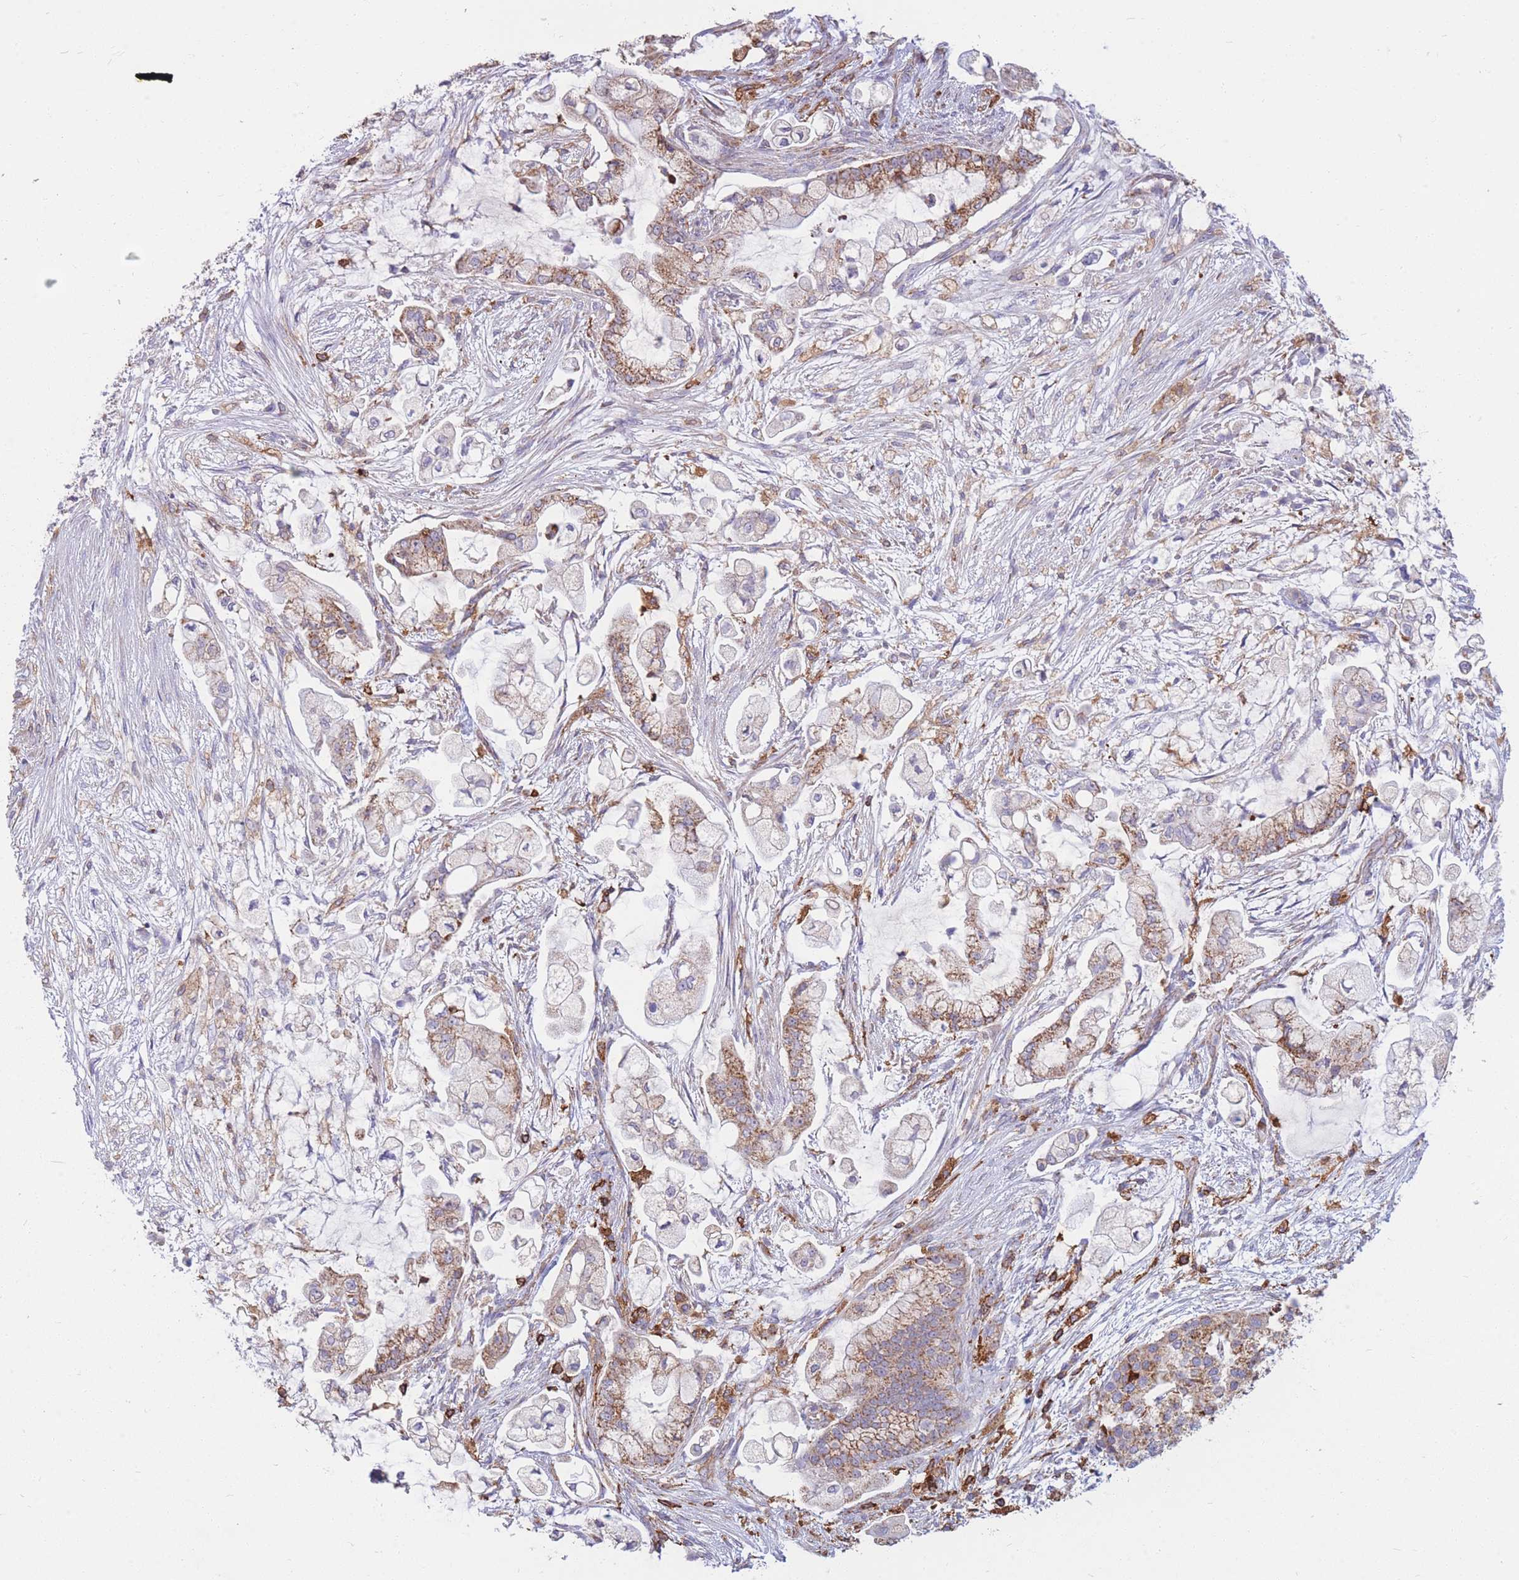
{"staining": {"intensity": "moderate", "quantity": "25%-75%", "location": "cytoplasmic/membranous"}, "tissue": "pancreatic cancer", "cell_type": "Tumor cells", "image_type": "cancer", "snomed": [{"axis": "morphology", "description": "Adenocarcinoma, NOS"}, {"axis": "topography", "description": "Pancreas"}], "caption": "A histopathology image of human pancreatic adenocarcinoma stained for a protein exhibits moderate cytoplasmic/membranous brown staining in tumor cells.", "gene": "MRPL54", "patient": {"sex": "female", "age": 69}}